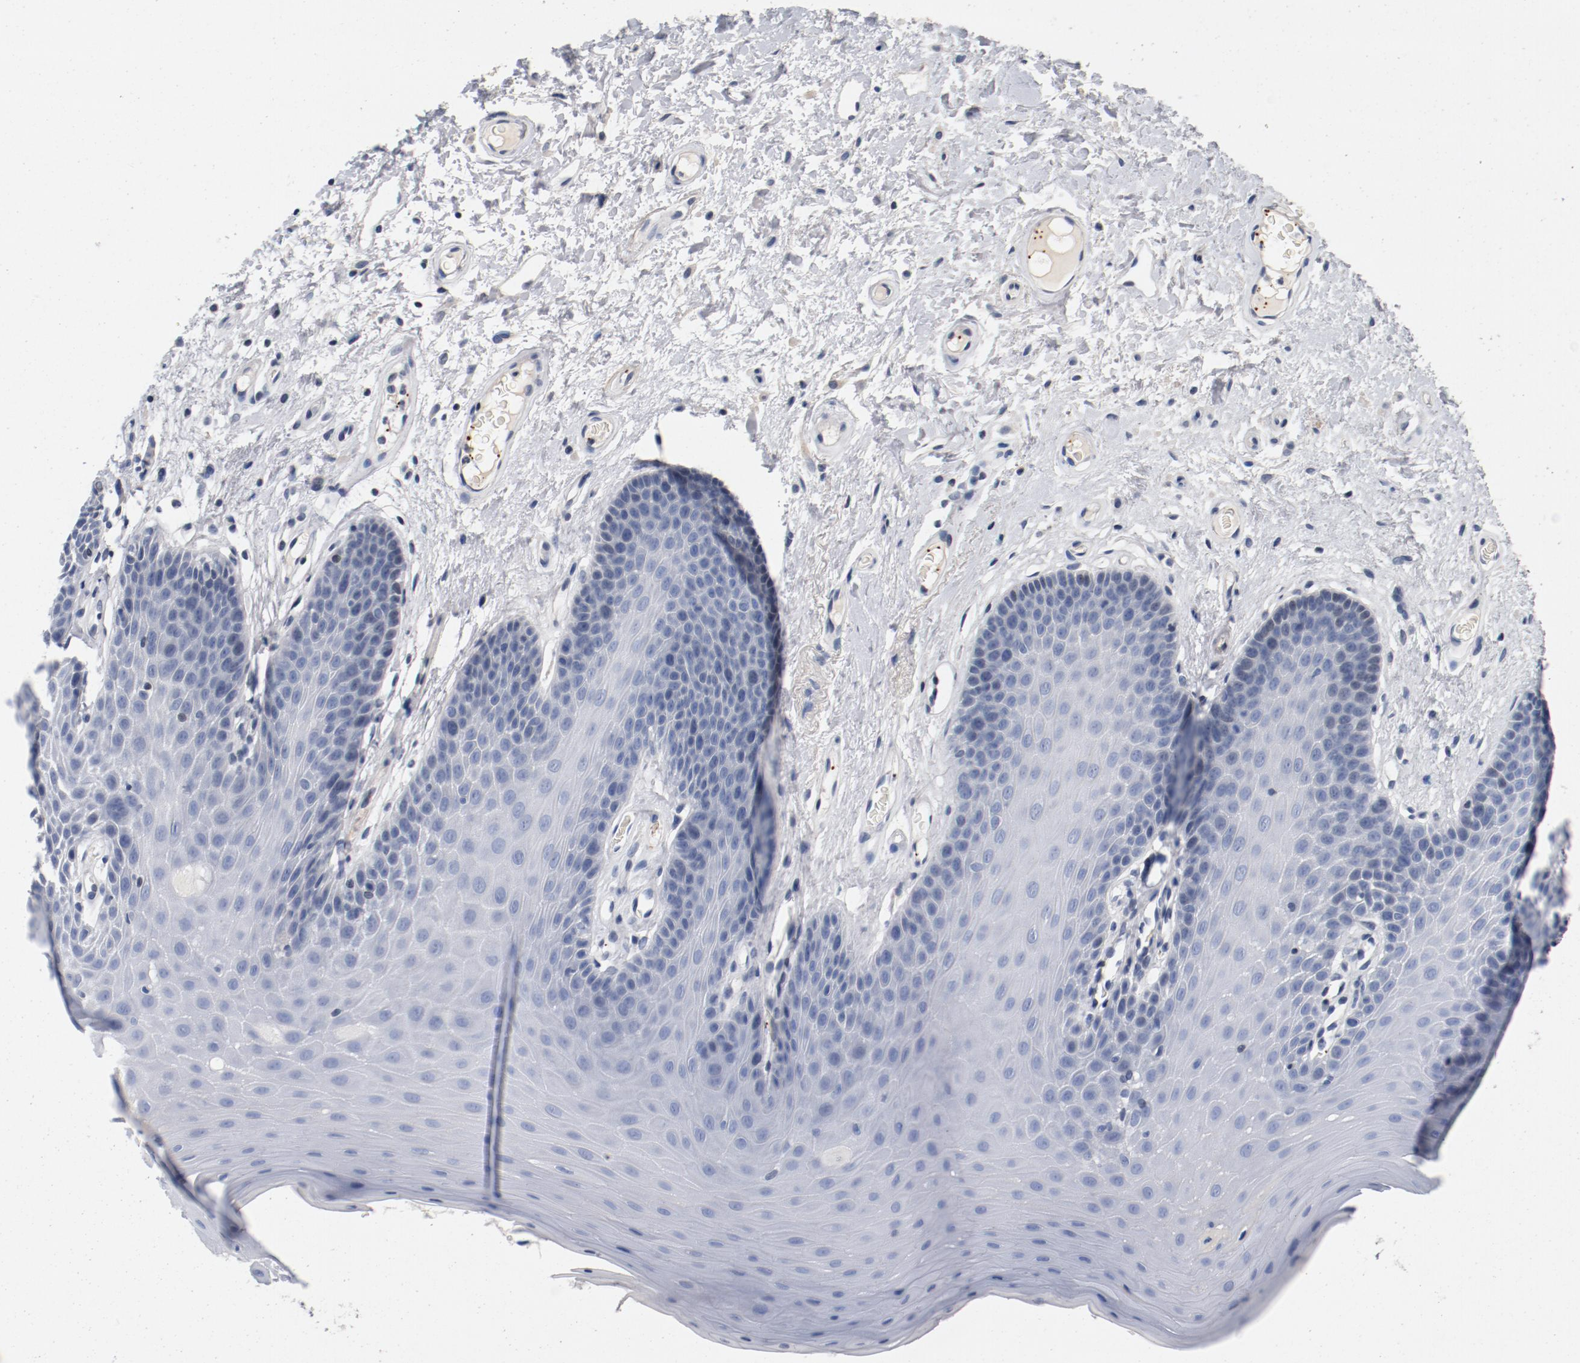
{"staining": {"intensity": "negative", "quantity": "none", "location": "none"}, "tissue": "oral mucosa", "cell_type": "Squamous epithelial cells", "image_type": "normal", "snomed": [{"axis": "morphology", "description": "Normal tissue, NOS"}, {"axis": "morphology", "description": "Squamous cell carcinoma, NOS"}, {"axis": "topography", "description": "Skeletal muscle"}, {"axis": "topography", "description": "Oral tissue"}, {"axis": "topography", "description": "Head-Neck"}], "caption": "IHC of benign oral mucosa exhibits no staining in squamous epithelial cells.", "gene": "PIM1", "patient": {"sex": "male", "age": 71}}